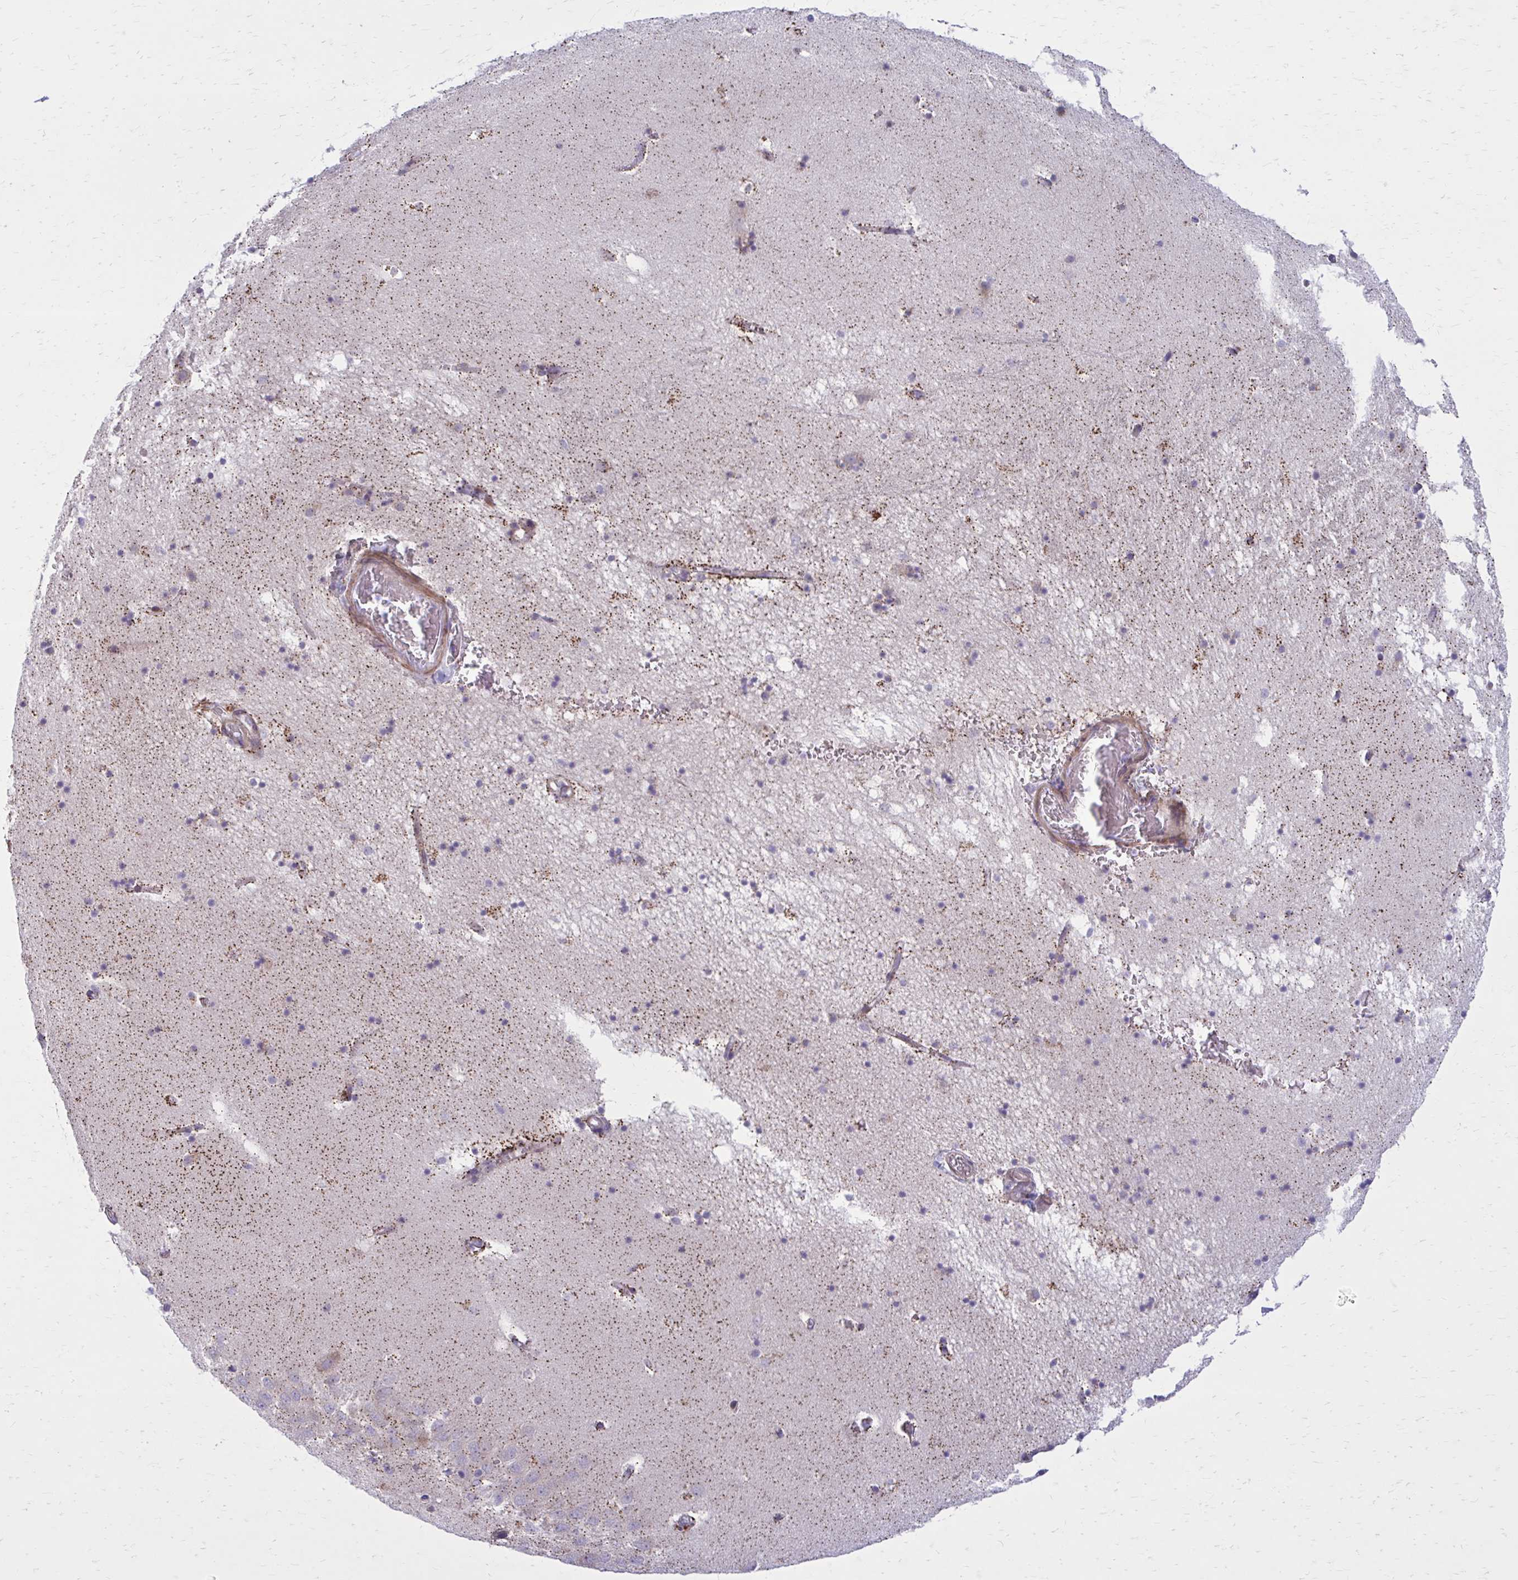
{"staining": {"intensity": "weak", "quantity": "<25%", "location": "cytoplasmic/membranous"}, "tissue": "hippocampus", "cell_type": "Glial cells", "image_type": "normal", "snomed": [{"axis": "morphology", "description": "Normal tissue, NOS"}, {"axis": "topography", "description": "Hippocampus"}], "caption": "This is an immunohistochemistry (IHC) histopathology image of benign hippocampus. There is no positivity in glial cells.", "gene": "GIGYF2", "patient": {"sex": "male", "age": 58}}